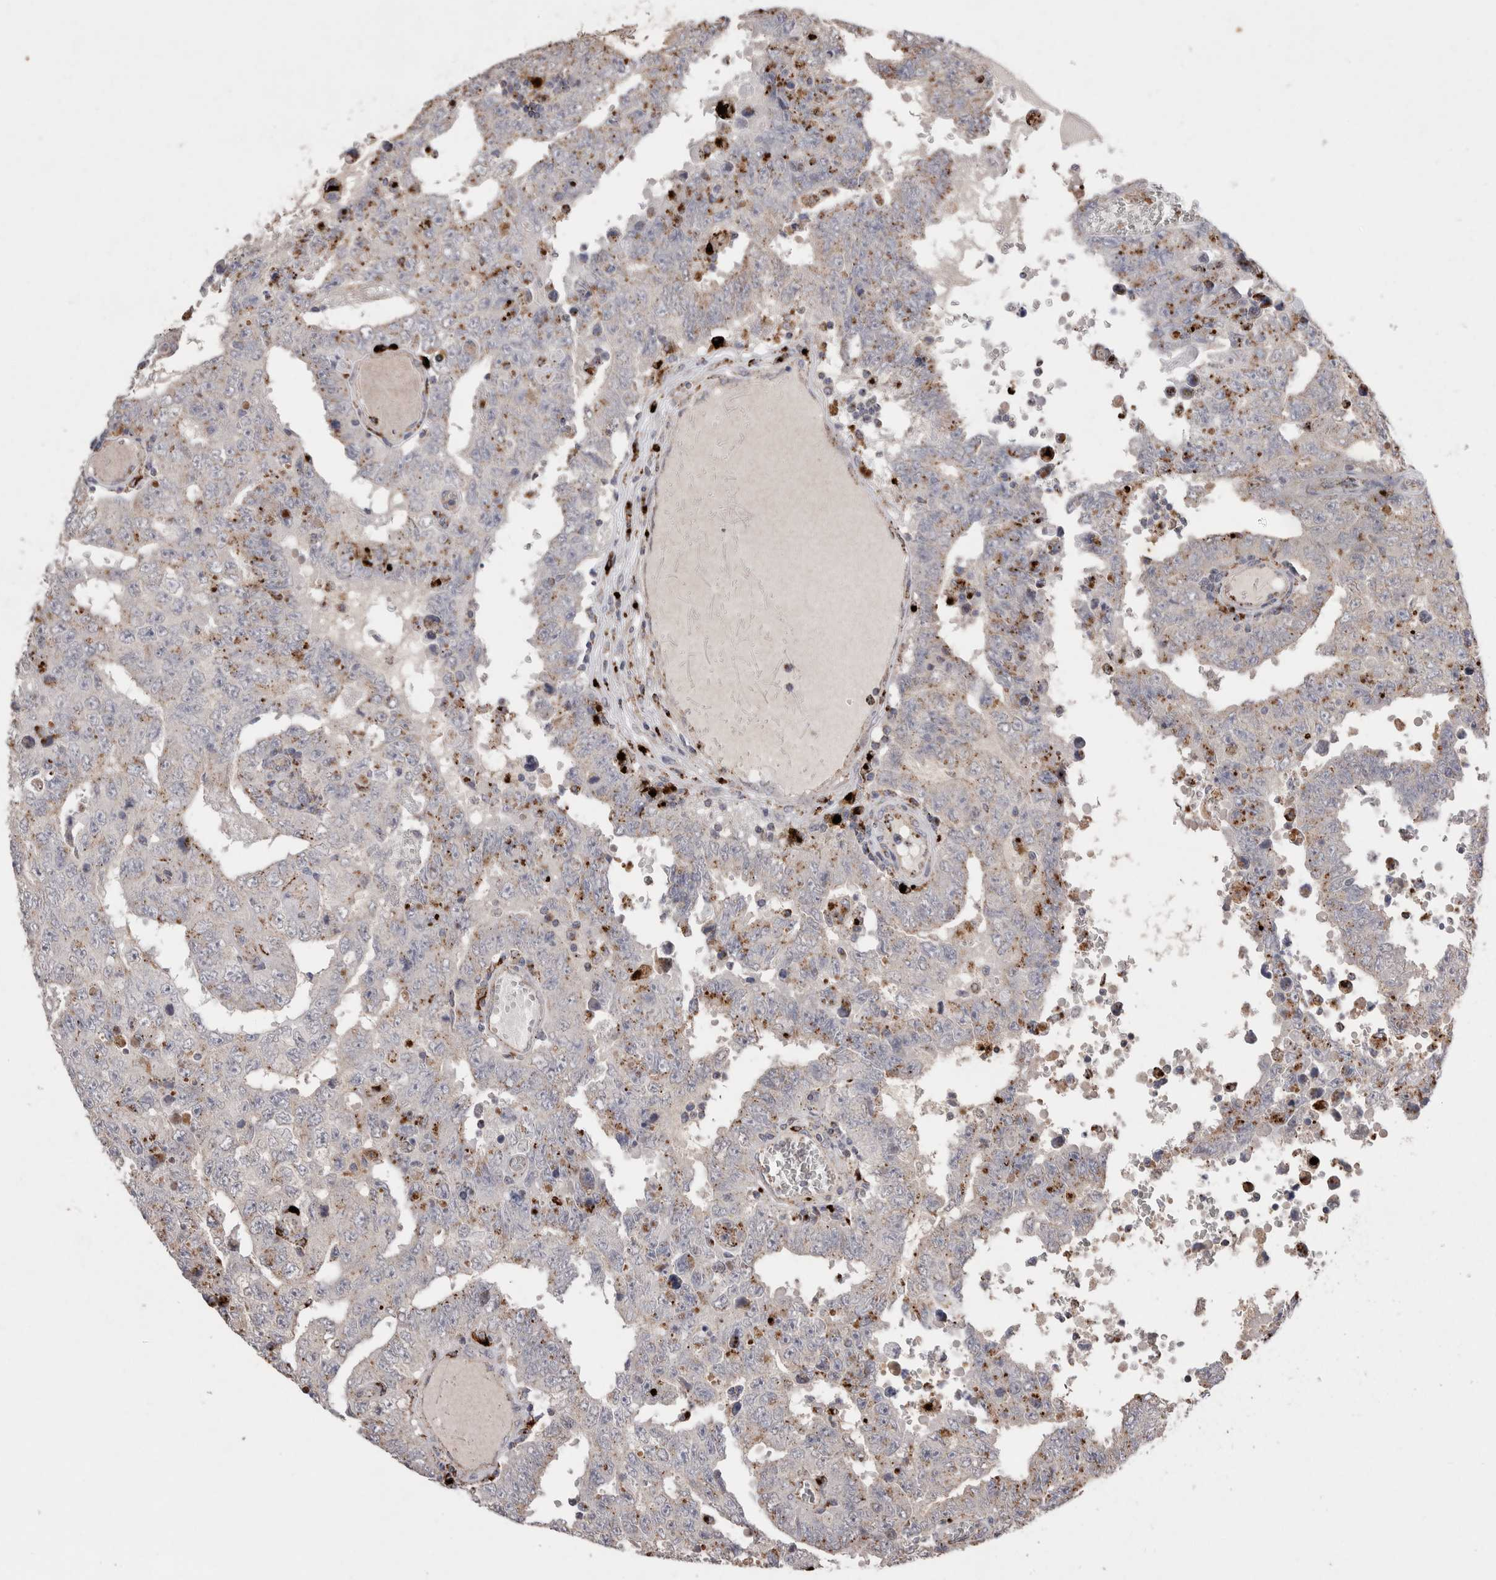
{"staining": {"intensity": "moderate", "quantity": "<25%", "location": "cytoplasmic/membranous"}, "tissue": "testis cancer", "cell_type": "Tumor cells", "image_type": "cancer", "snomed": [{"axis": "morphology", "description": "Carcinoma, Embryonal, NOS"}, {"axis": "topography", "description": "Testis"}], "caption": "Immunohistochemistry staining of testis cancer, which reveals low levels of moderate cytoplasmic/membranous positivity in about <25% of tumor cells indicating moderate cytoplasmic/membranous protein staining. The staining was performed using DAB (brown) for protein detection and nuclei were counterstained in hematoxylin (blue).", "gene": "CTSA", "patient": {"sex": "male", "age": 26}}